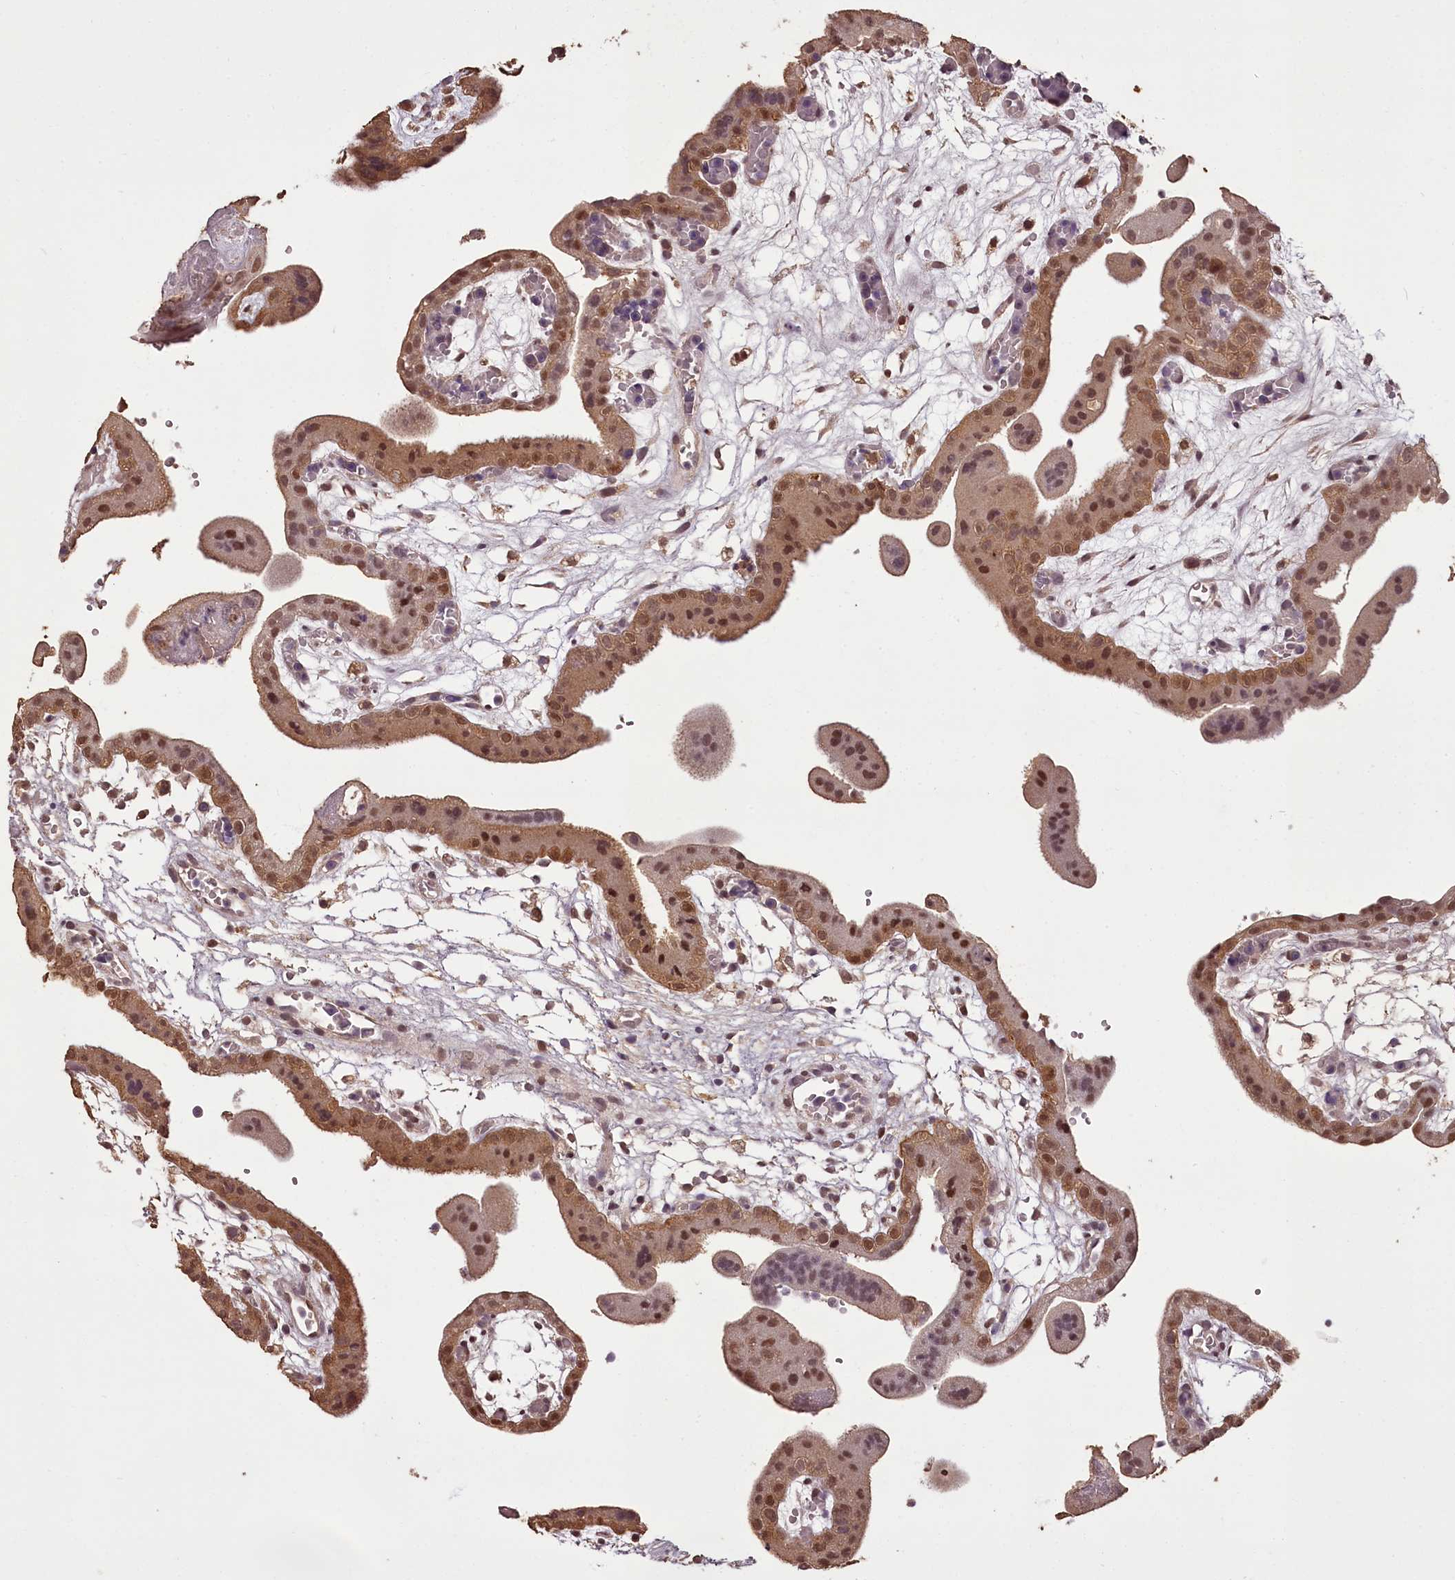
{"staining": {"intensity": "moderate", "quantity": ">75%", "location": "nuclear"}, "tissue": "placenta", "cell_type": "Decidual cells", "image_type": "normal", "snomed": [{"axis": "morphology", "description": "Normal tissue, NOS"}, {"axis": "topography", "description": "Placenta"}], "caption": "Moderate nuclear positivity is present in approximately >75% of decidual cells in normal placenta.", "gene": "NPRL2", "patient": {"sex": "female", "age": 18}}